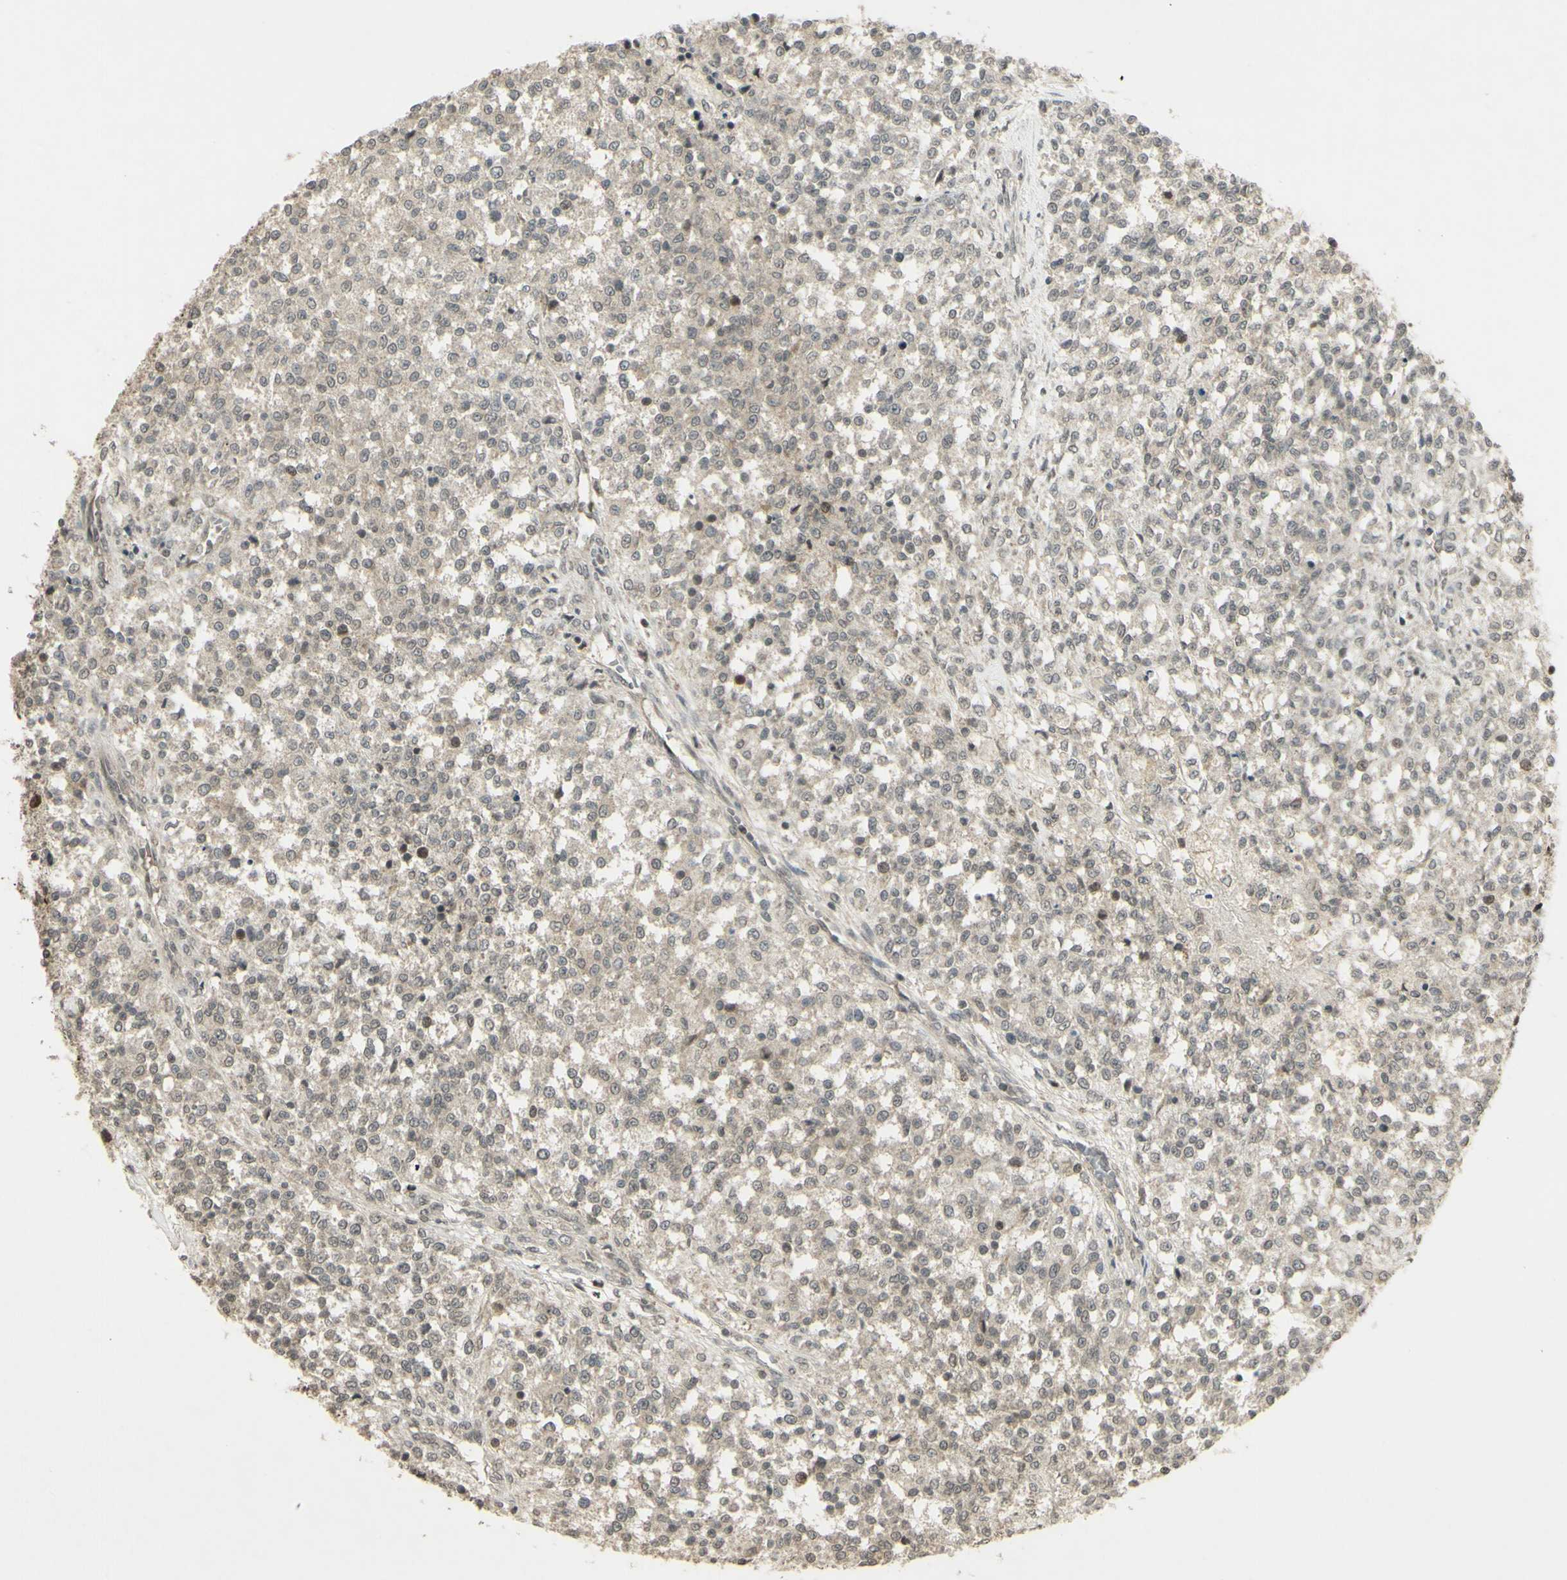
{"staining": {"intensity": "weak", "quantity": "25%-75%", "location": "cytoplasmic/membranous"}, "tissue": "testis cancer", "cell_type": "Tumor cells", "image_type": "cancer", "snomed": [{"axis": "morphology", "description": "Seminoma, NOS"}, {"axis": "topography", "description": "Testis"}], "caption": "Testis cancer stained with a brown dye demonstrates weak cytoplasmic/membranous positive expression in about 25%-75% of tumor cells.", "gene": "BLNK", "patient": {"sex": "male", "age": 59}}